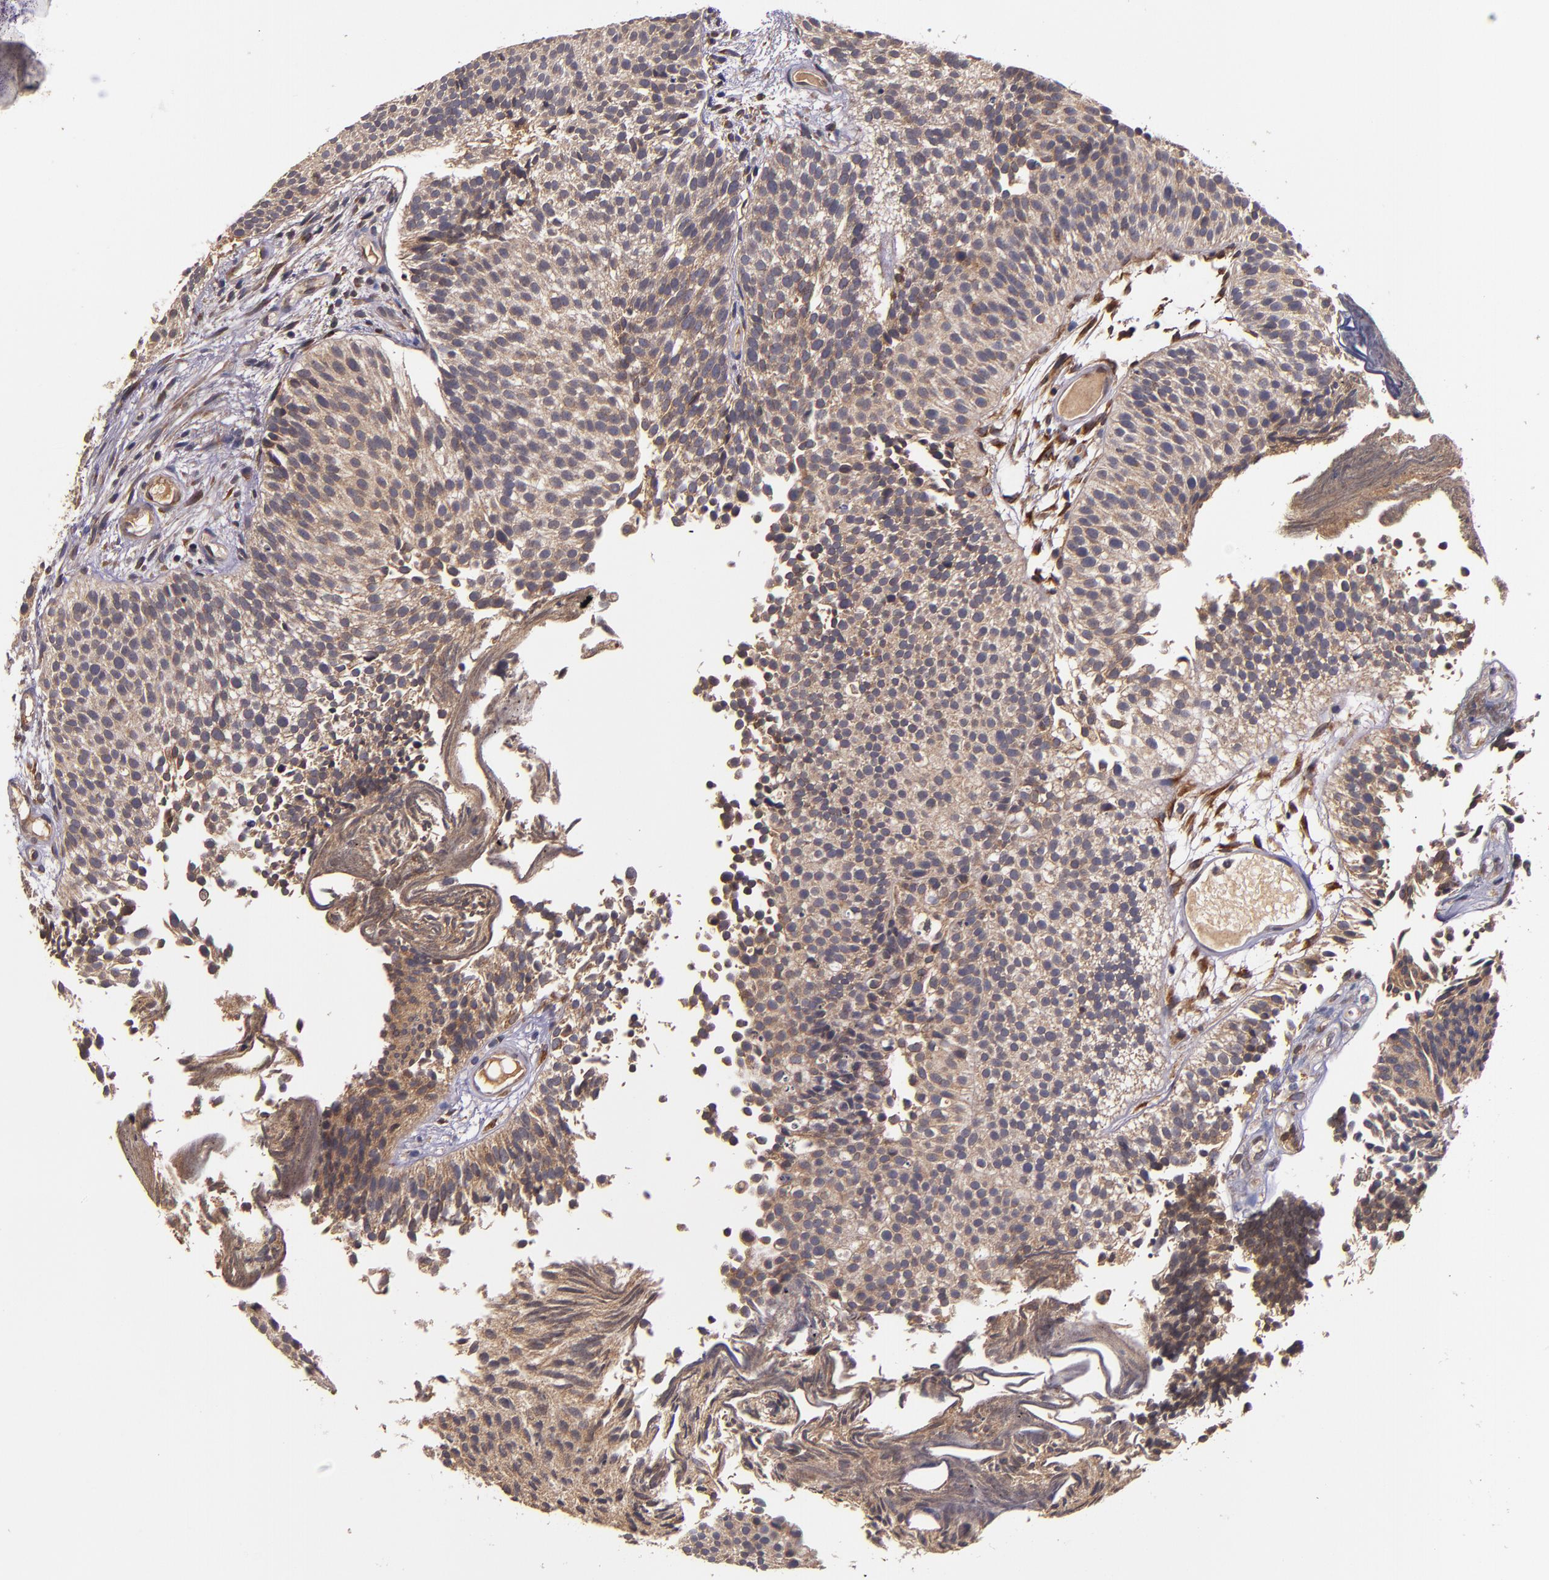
{"staining": {"intensity": "moderate", "quantity": ">75%", "location": "cytoplasmic/membranous"}, "tissue": "urothelial cancer", "cell_type": "Tumor cells", "image_type": "cancer", "snomed": [{"axis": "morphology", "description": "Urothelial carcinoma, Low grade"}, {"axis": "topography", "description": "Urinary bladder"}], "caption": "Low-grade urothelial carcinoma was stained to show a protein in brown. There is medium levels of moderate cytoplasmic/membranous staining in approximately >75% of tumor cells. (IHC, brightfield microscopy, high magnification).", "gene": "PRAF2", "patient": {"sex": "male", "age": 84}}